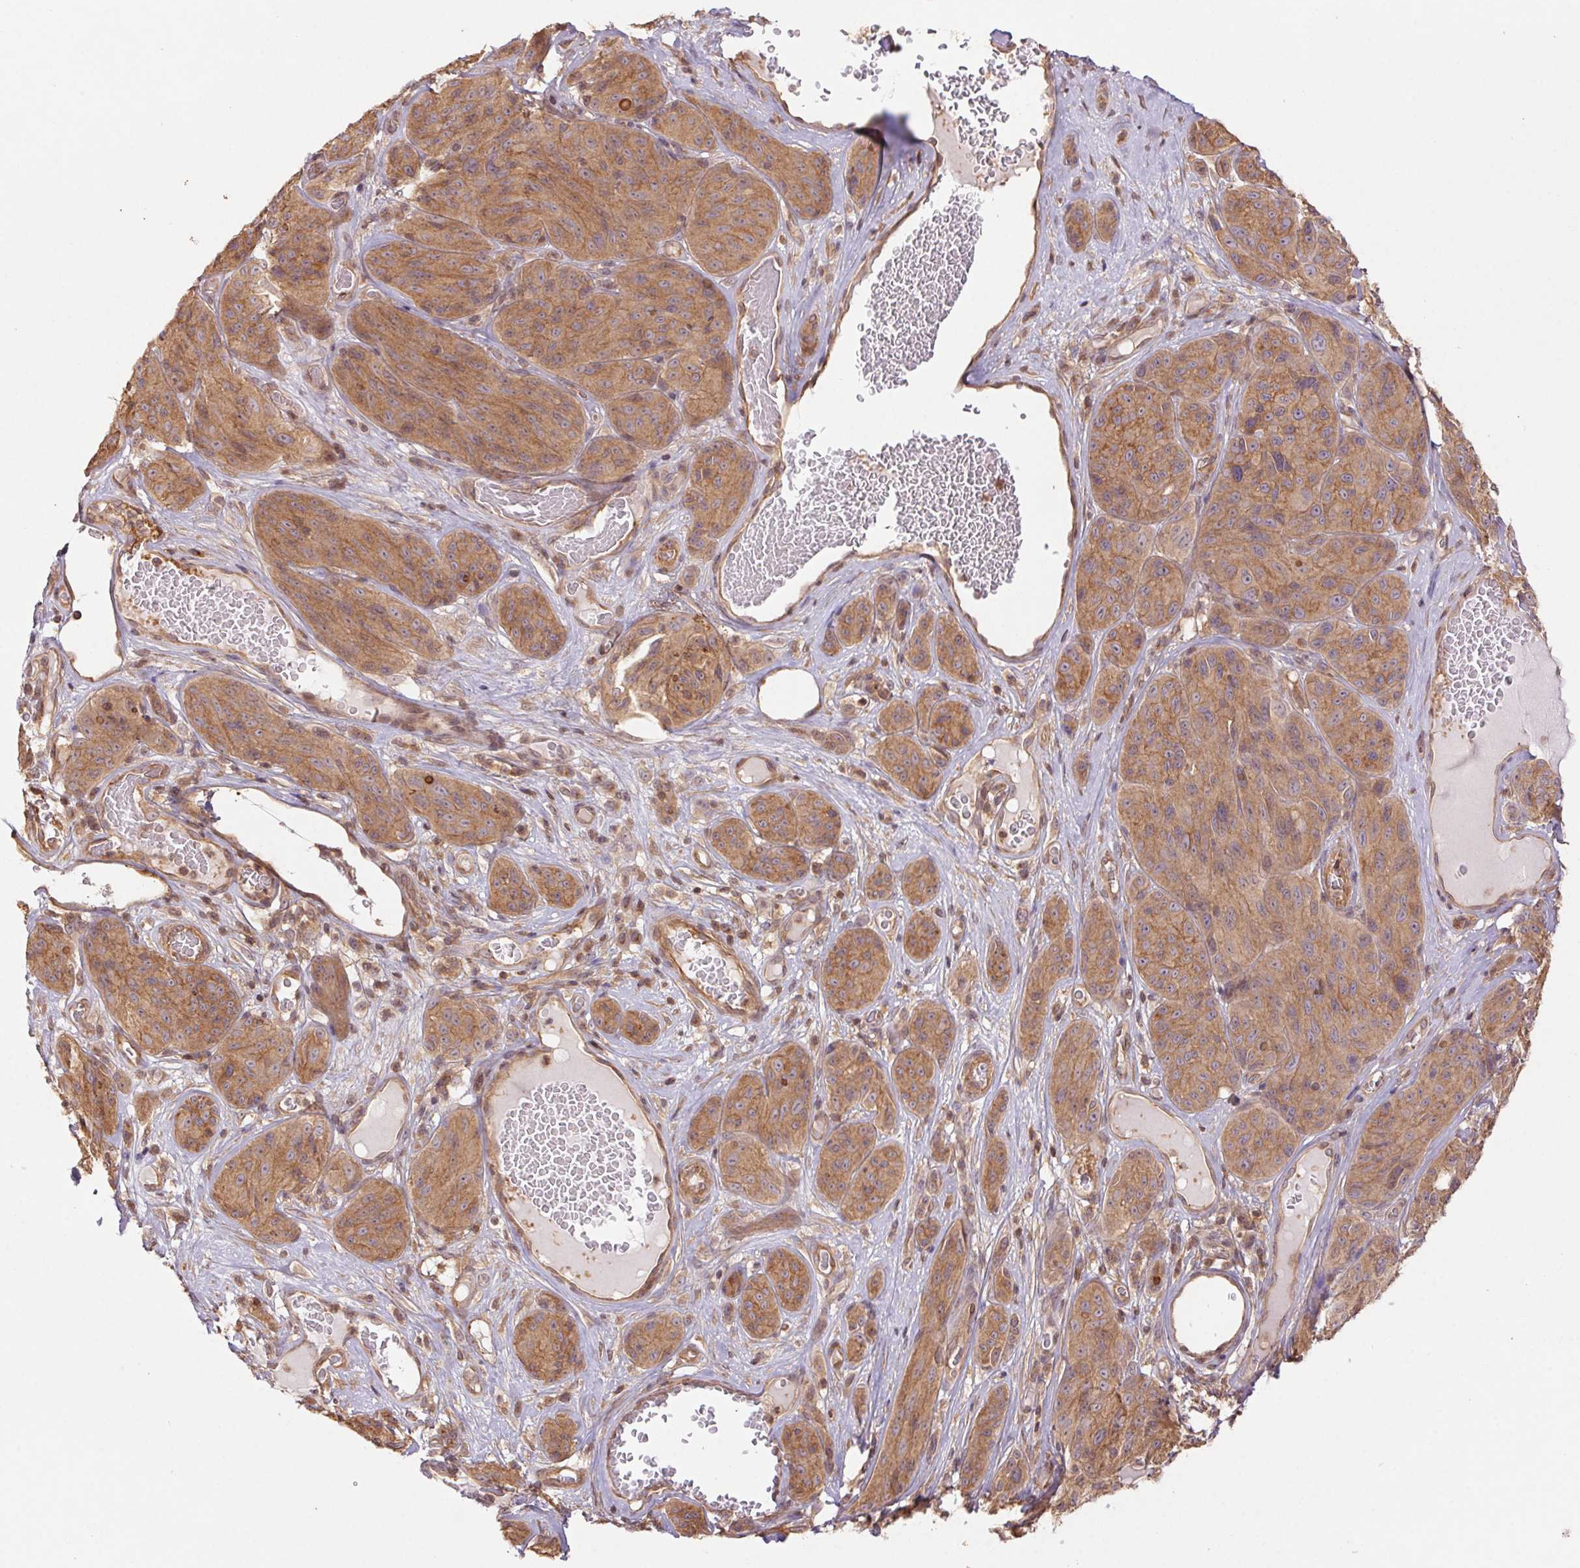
{"staining": {"intensity": "moderate", "quantity": ">75%", "location": "cytoplasmic/membranous"}, "tissue": "melanoma", "cell_type": "Tumor cells", "image_type": "cancer", "snomed": [{"axis": "morphology", "description": "Malignant melanoma, NOS"}, {"axis": "topography", "description": "Skin"}], "caption": "A high-resolution image shows IHC staining of malignant melanoma, which reveals moderate cytoplasmic/membranous staining in approximately >75% of tumor cells. Nuclei are stained in blue.", "gene": "TUBA3D", "patient": {"sex": "male", "age": 91}}